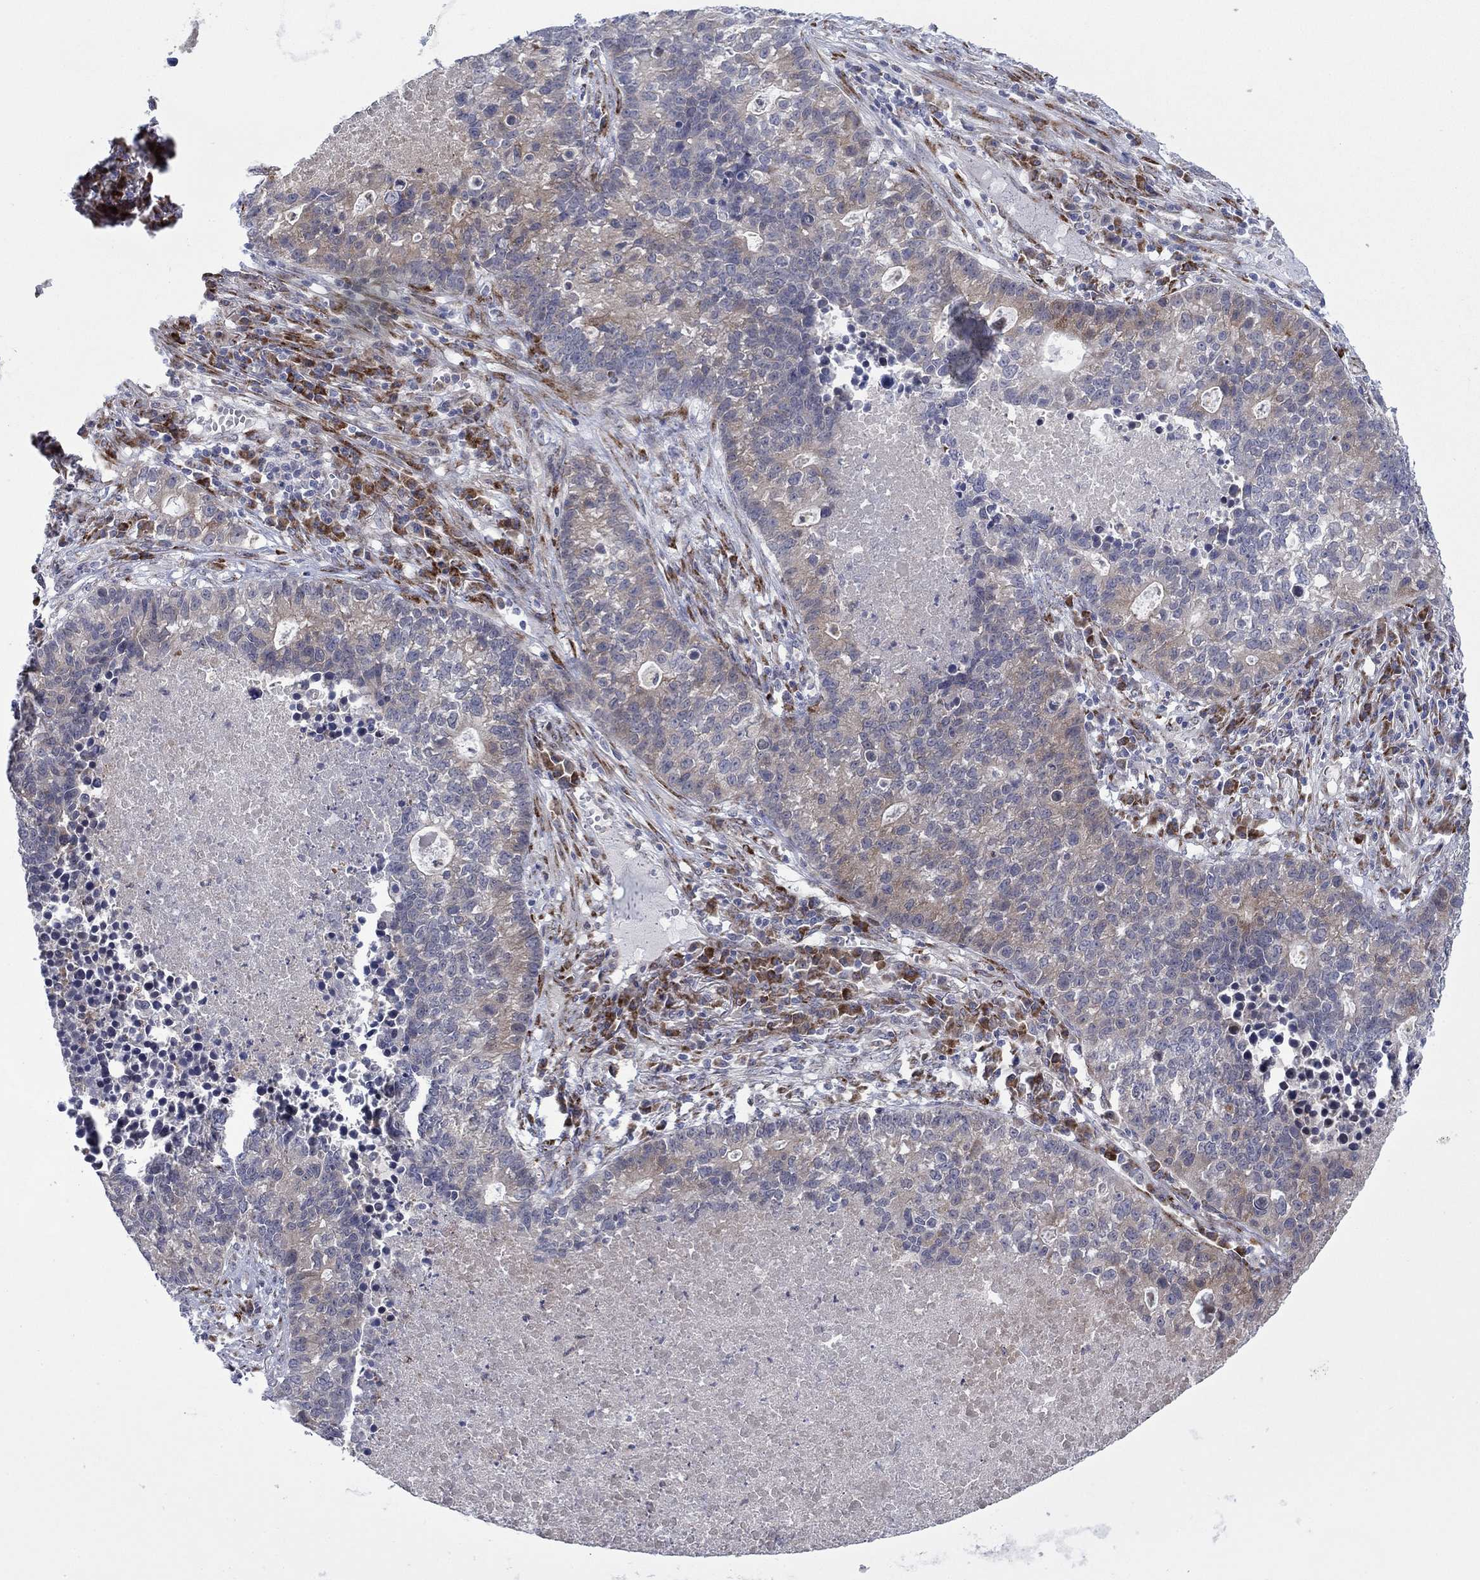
{"staining": {"intensity": "weak", "quantity": "25%-75%", "location": "cytoplasmic/membranous"}, "tissue": "lung cancer", "cell_type": "Tumor cells", "image_type": "cancer", "snomed": [{"axis": "morphology", "description": "Adenocarcinoma, NOS"}, {"axis": "topography", "description": "Lung"}], "caption": "A low amount of weak cytoplasmic/membranous positivity is appreciated in approximately 25%-75% of tumor cells in lung adenocarcinoma tissue.", "gene": "TTC21B", "patient": {"sex": "male", "age": 57}}